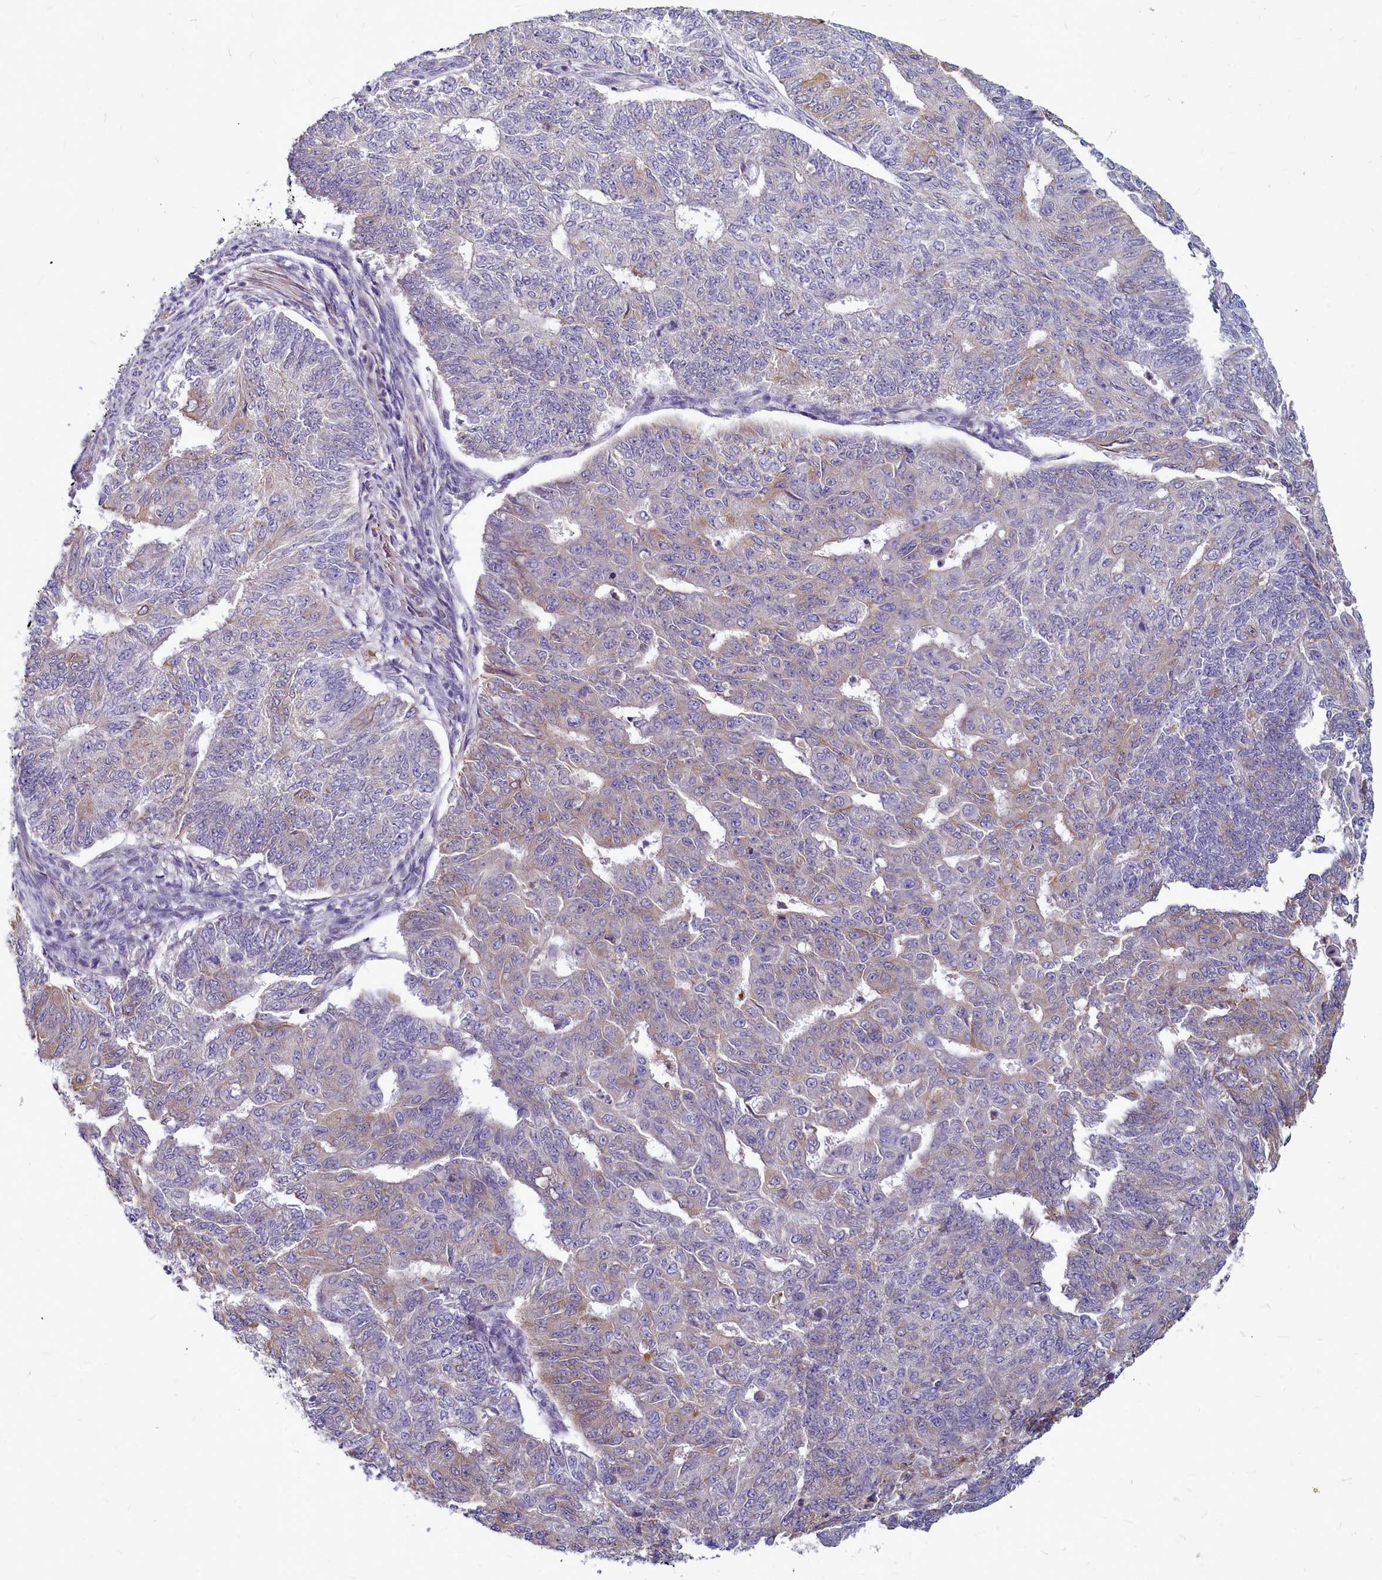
{"staining": {"intensity": "weak", "quantity": "25%-75%", "location": "cytoplasmic/membranous"}, "tissue": "endometrial cancer", "cell_type": "Tumor cells", "image_type": "cancer", "snomed": [{"axis": "morphology", "description": "Adenocarcinoma, NOS"}, {"axis": "topography", "description": "Endometrium"}], "caption": "Weak cytoplasmic/membranous protein positivity is identified in approximately 25%-75% of tumor cells in endometrial cancer (adenocarcinoma). (brown staining indicates protein expression, while blue staining denotes nuclei).", "gene": "SMPD4", "patient": {"sex": "female", "age": 32}}